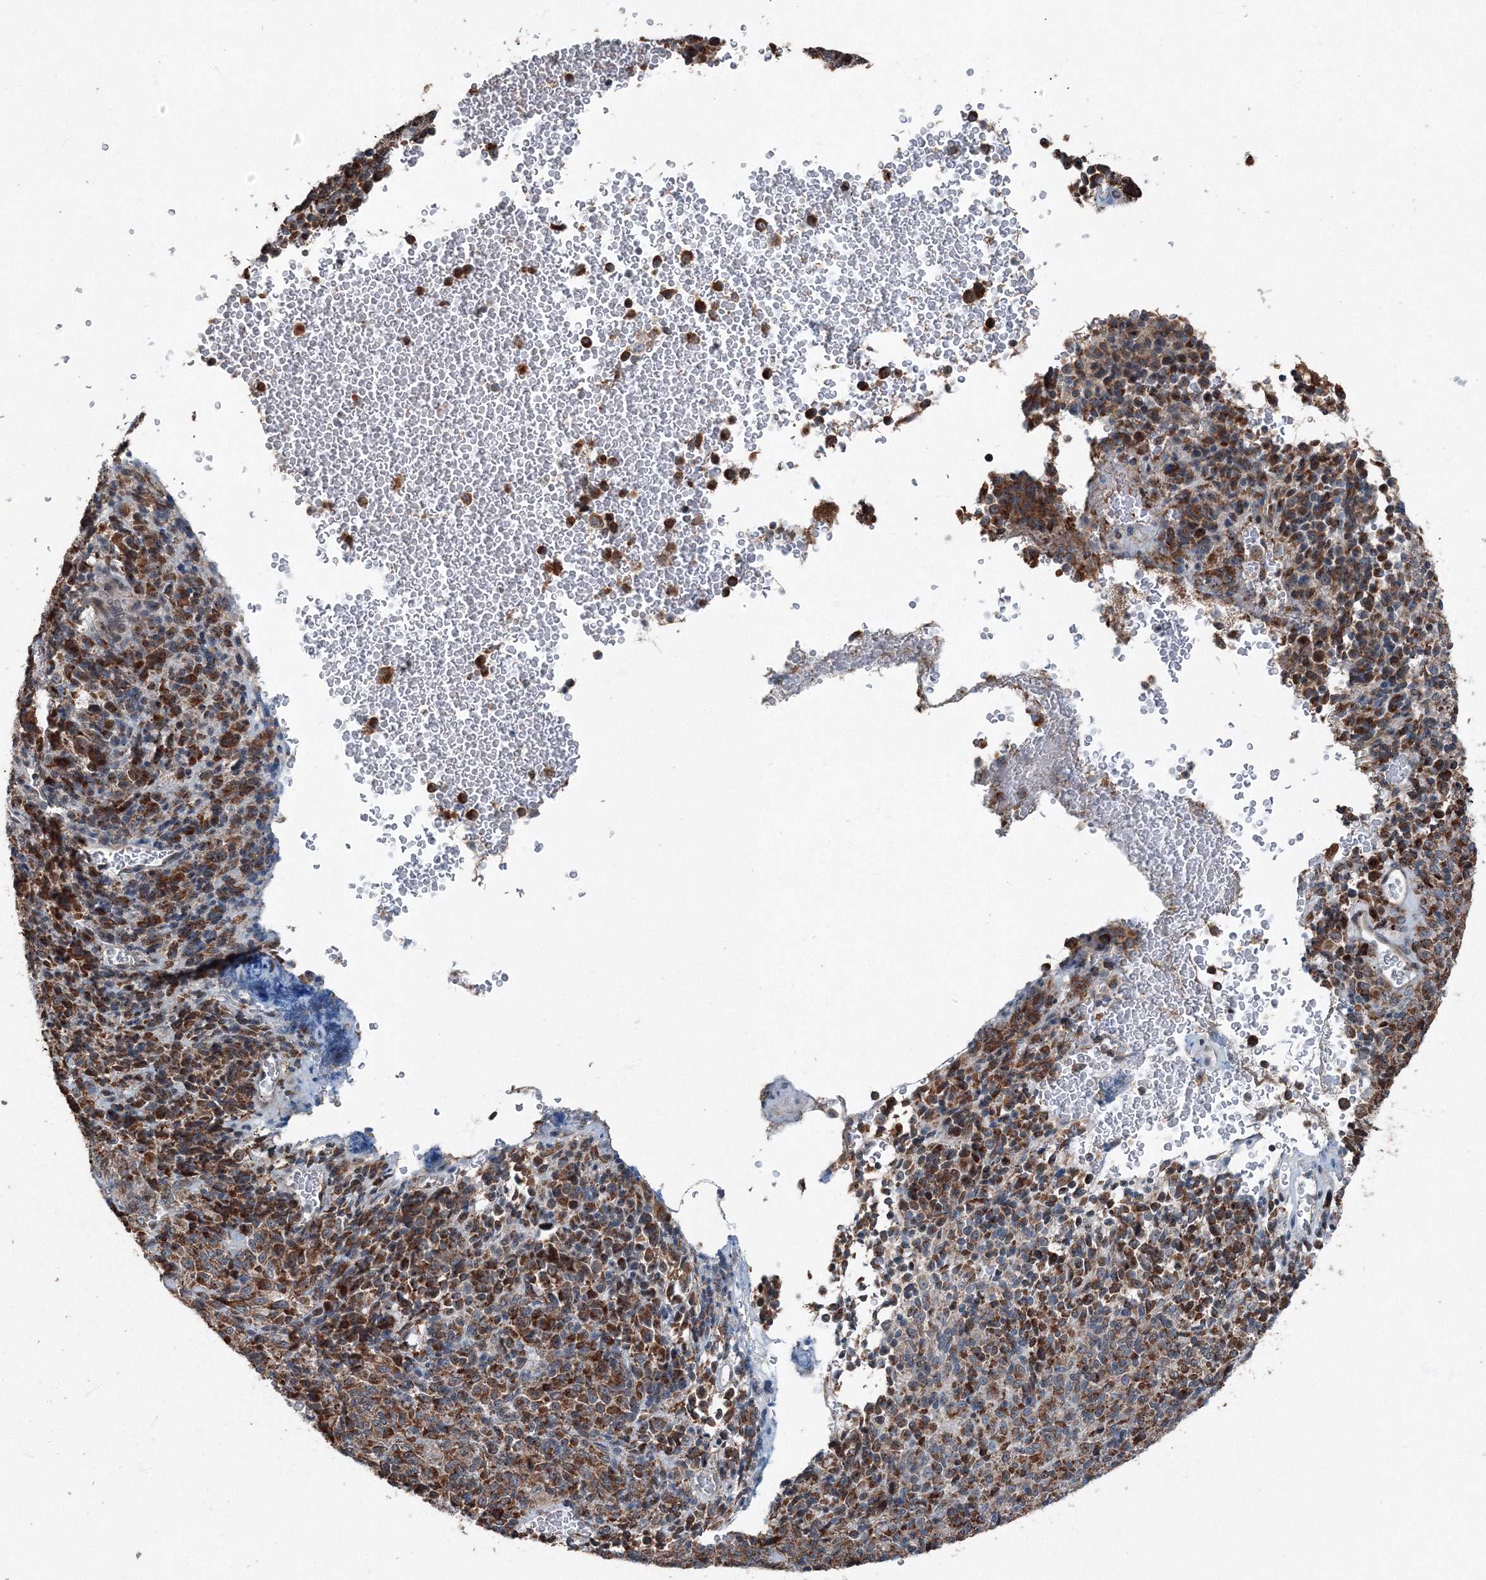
{"staining": {"intensity": "moderate", "quantity": ">75%", "location": "cytoplasmic/membranous"}, "tissue": "melanoma", "cell_type": "Tumor cells", "image_type": "cancer", "snomed": [{"axis": "morphology", "description": "Malignant melanoma, Metastatic site"}, {"axis": "topography", "description": "Brain"}], "caption": "Melanoma stained with IHC reveals moderate cytoplasmic/membranous expression in about >75% of tumor cells.", "gene": "AASDH", "patient": {"sex": "female", "age": 56}}